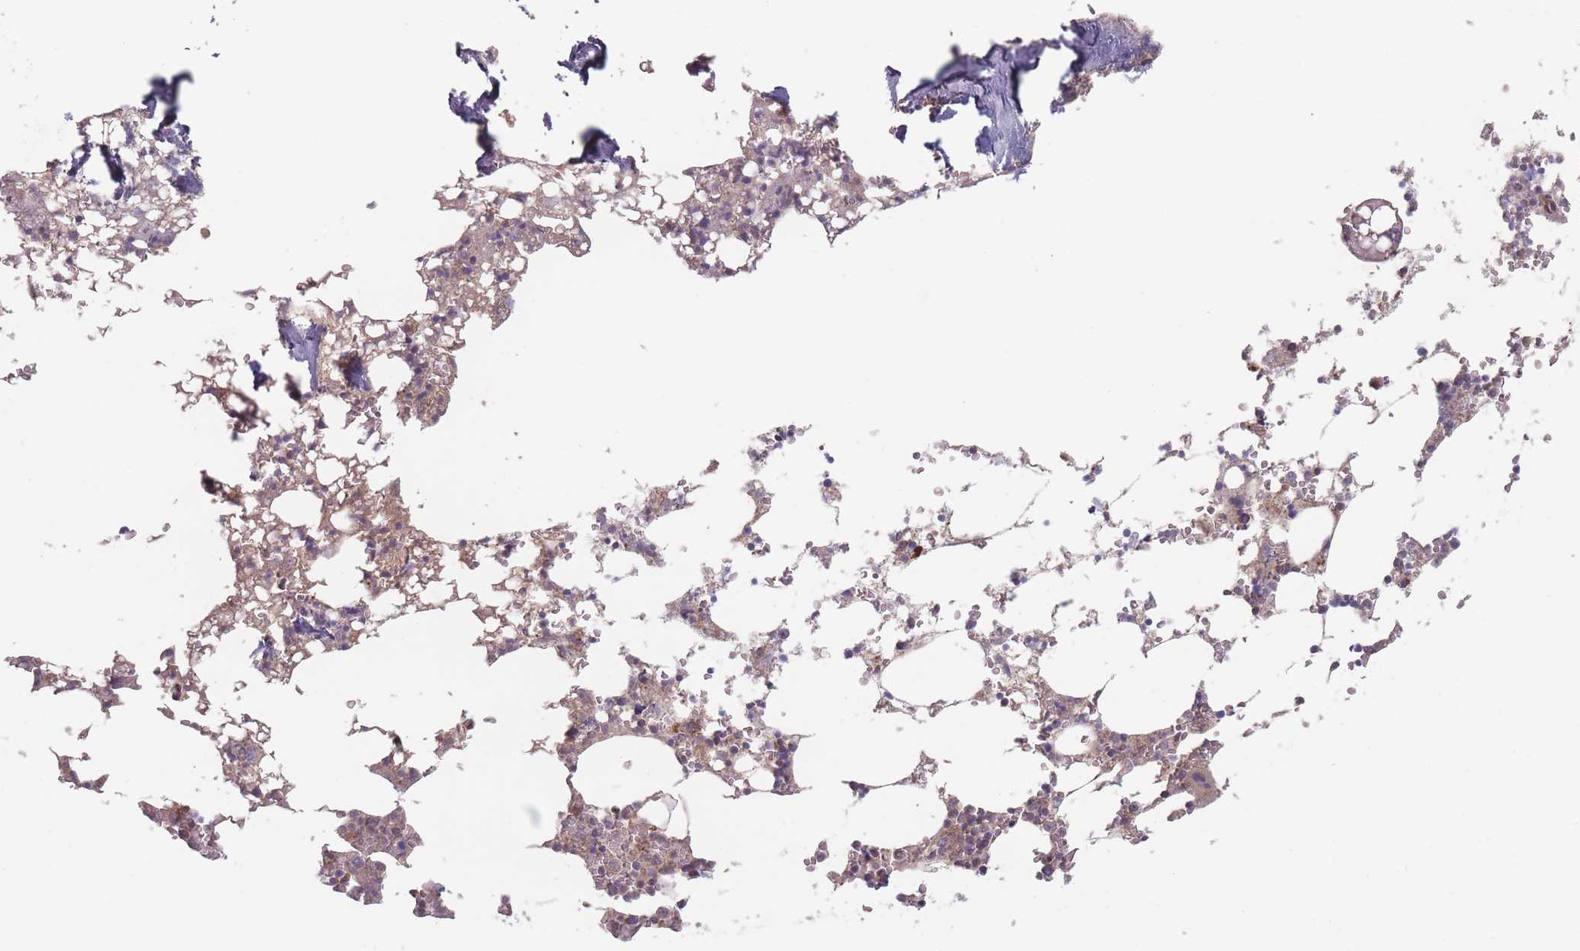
{"staining": {"intensity": "weak", "quantity": "25%-75%", "location": "cytoplasmic/membranous"}, "tissue": "bone marrow", "cell_type": "Hematopoietic cells", "image_type": "normal", "snomed": [{"axis": "morphology", "description": "Normal tissue, NOS"}, {"axis": "topography", "description": "Bone marrow"}], "caption": "DAB immunohistochemical staining of unremarkable bone marrow exhibits weak cytoplasmic/membranous protein staining in approximately 25%-75% of hematopoietic cells.", "gene": "ATP5MGL", "patient": {"sex": "male", "age": 64}}